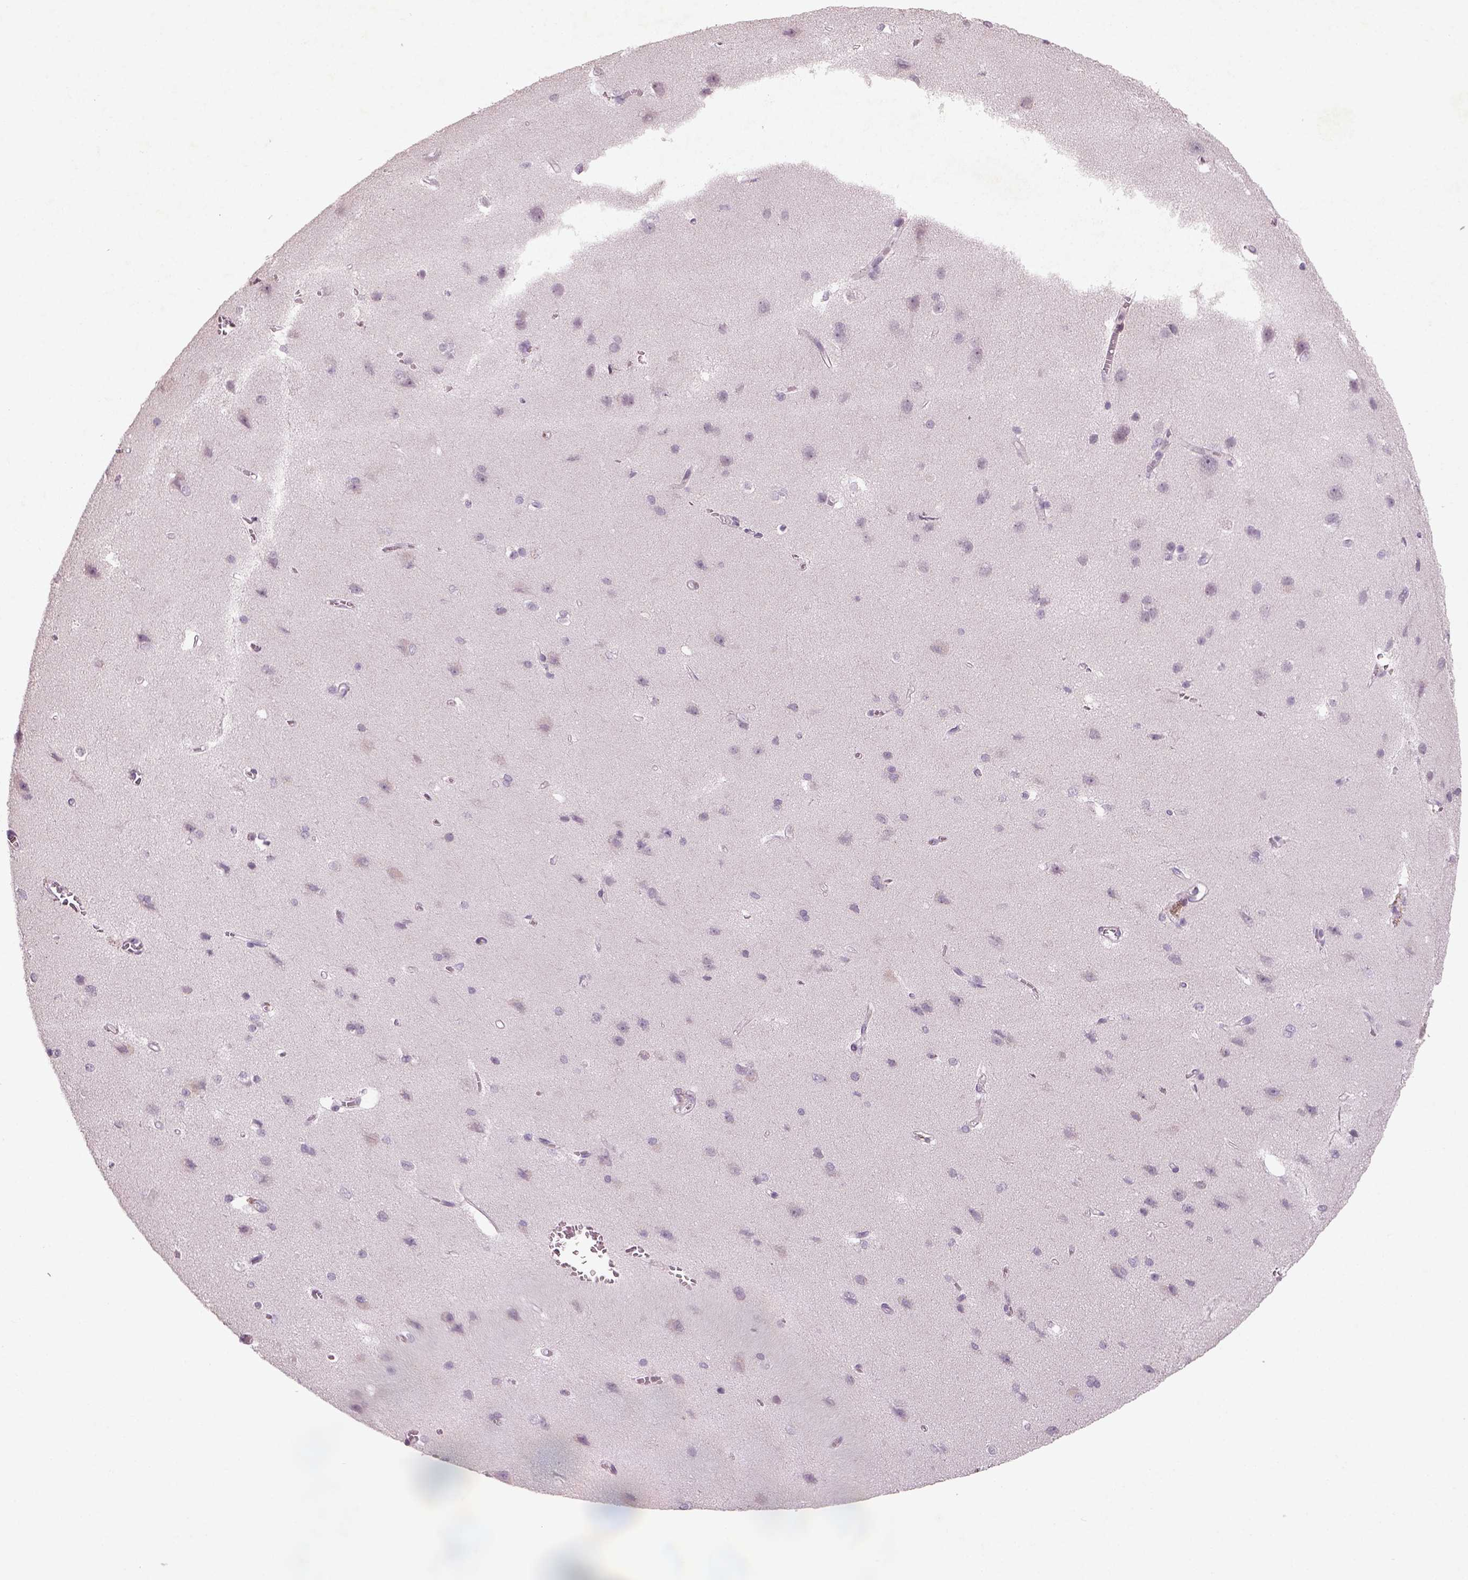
{"staining": {"intensity": "negative", "quantity": "none", "location": "none"}, "tissue": "cerebral cortex", "cell_type": "Endothelial cells", "image_type": "normal", "snomed": [{"axis": "morphology", "description": "Normal tissue, NOS"}, {"axis": "topography", "description": "Cerebral cortex"}], "caption": "DAB immunohistochemical staining of unremarkable cerebral cortex exhibits no significant positivity in endothelial cells. Brightfield microscopy of IHC stained with DAB (brown) and hematoxylin (blue), captured at high magnification.", "gene": "PENK", "patient": {"sex": "male", "age": 37}}